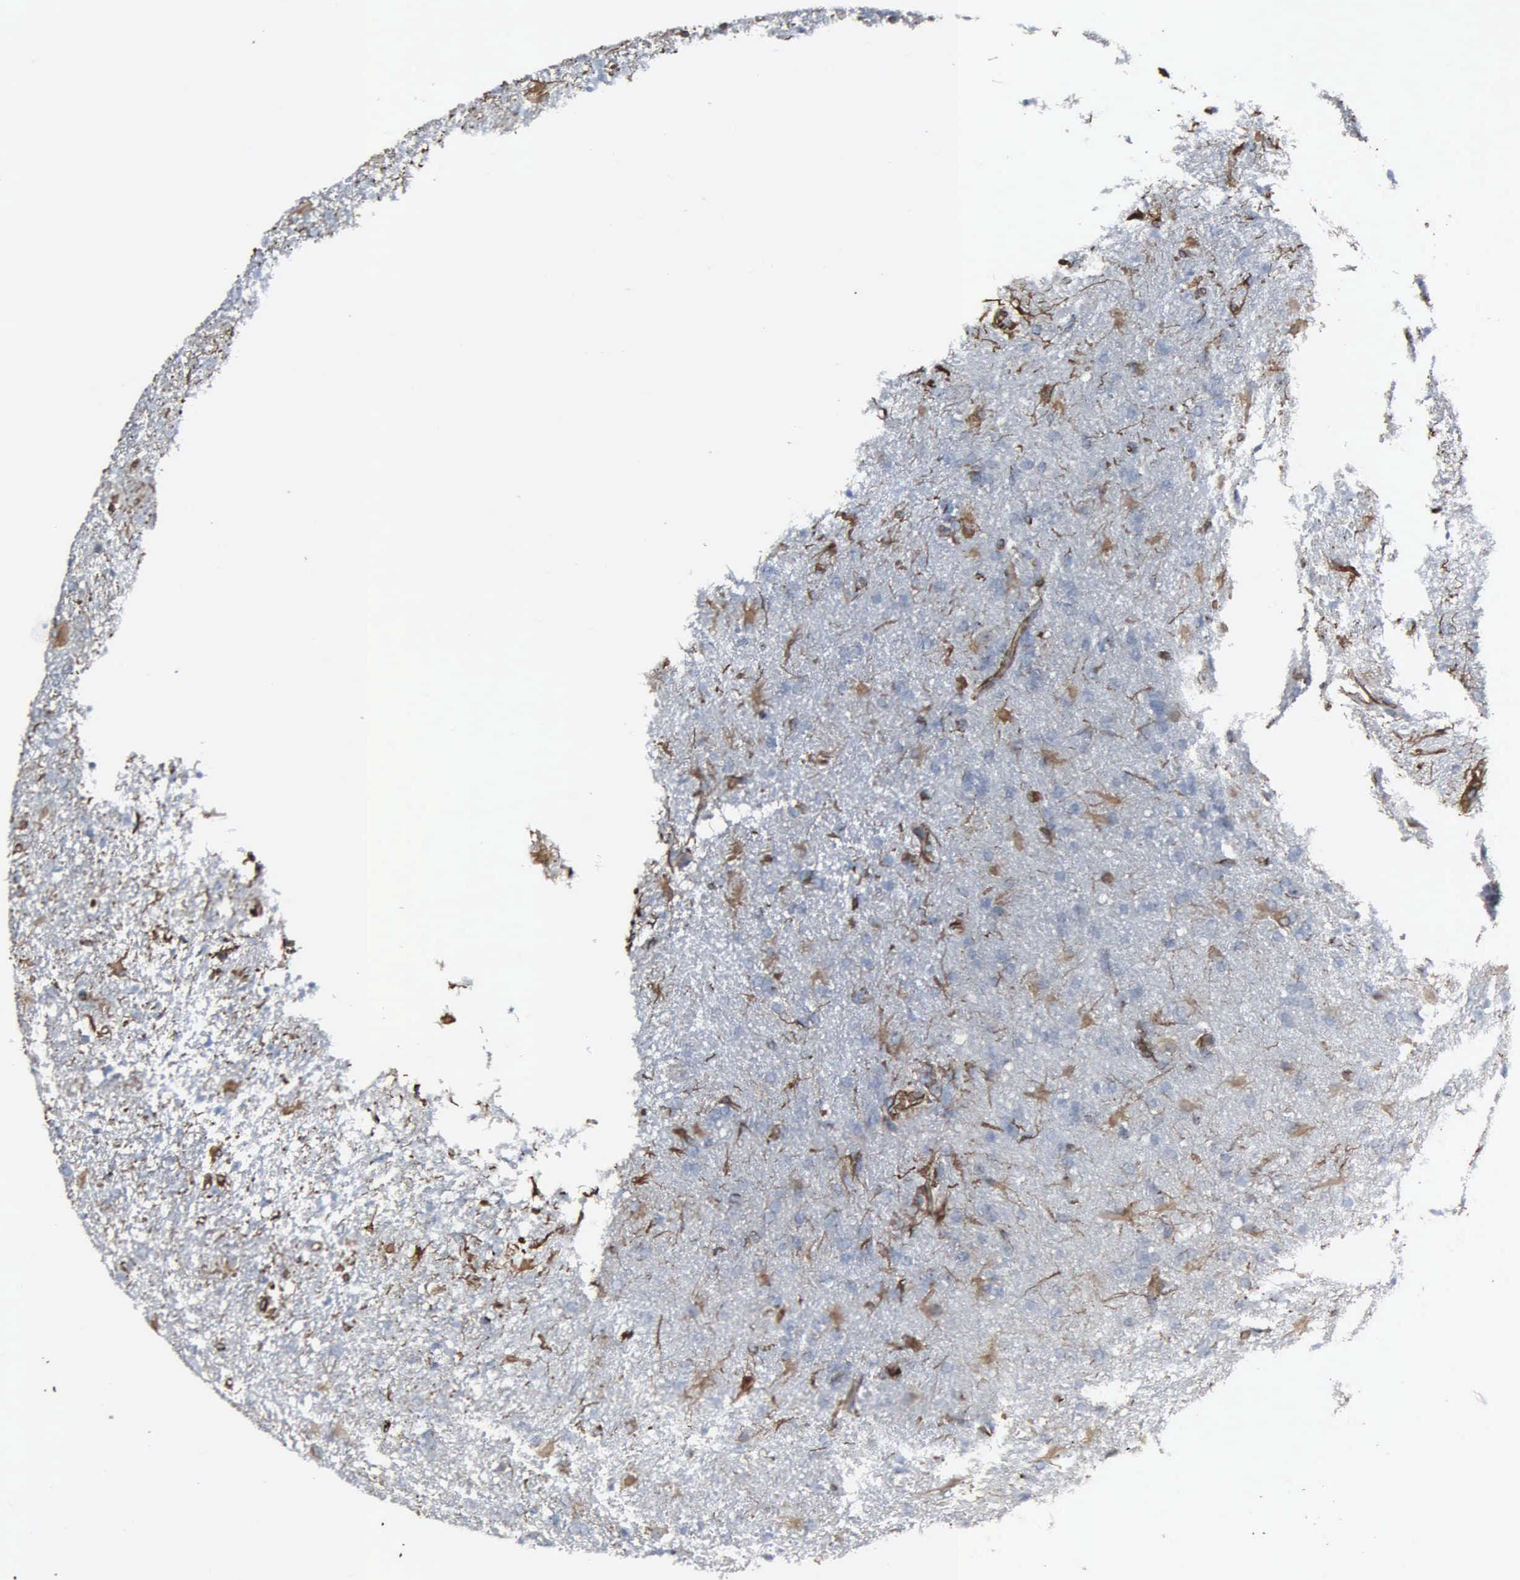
{"staining": {"intensity": "weak", "quantity": "<25%", "location": "cytoplasmic/membranous,nuclear"}, "tissue": "glioma", "cell_type": "Tumor cells", "image_type": "cancer", "snomed": [{"axis": "morphology", "description": "Glioma, malignant, High grade"}, {"axis": "topography", "description": "Brain"}], "caption": "A photomicrograph of human malignant high-grade glioma is negative for staining in tumor cells.", "gene": "CCNE1", "patient": {"sex": "male", "age": 68}}